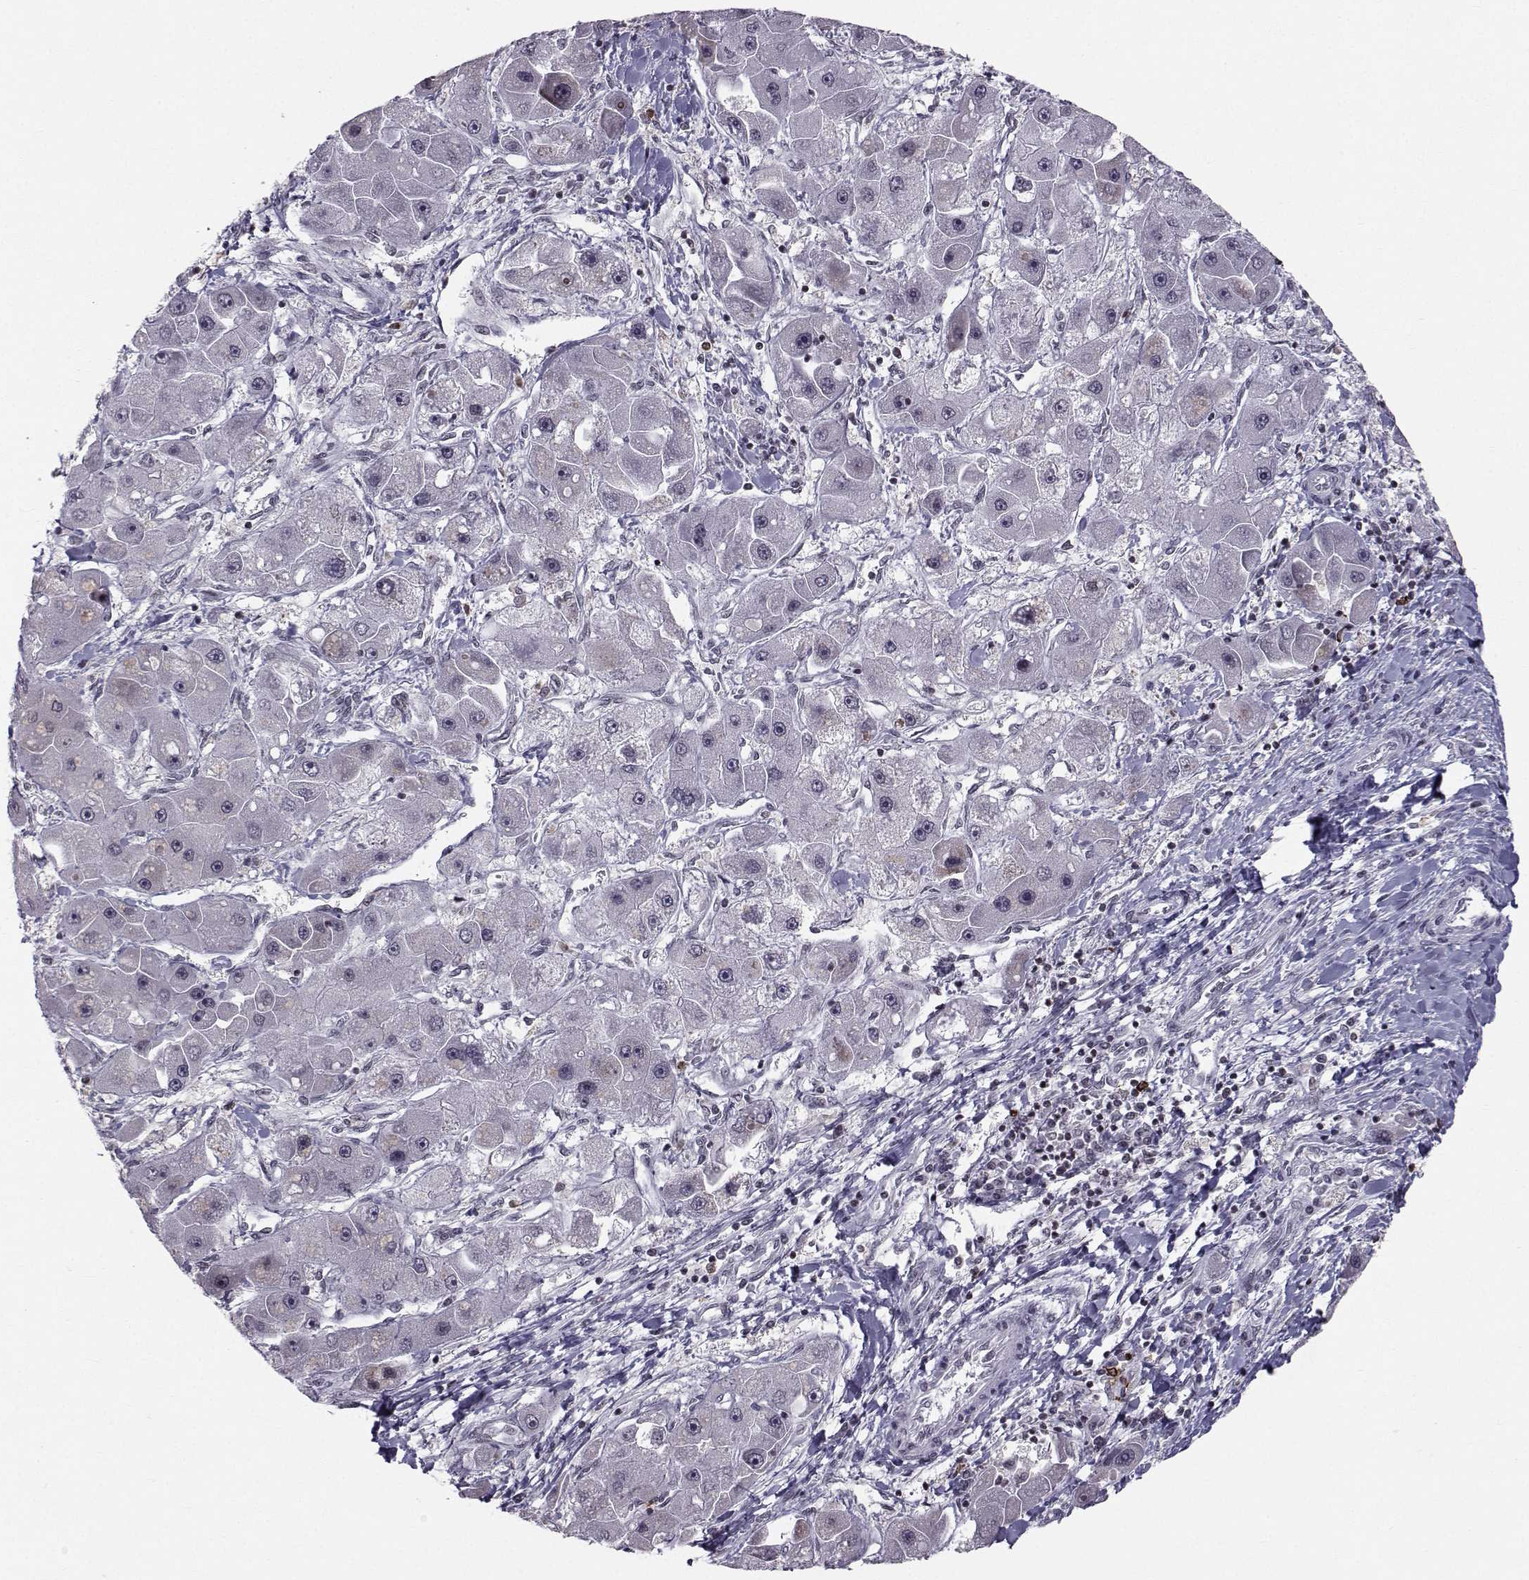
{"staining": {"intensity": "negative", "quantity": "none", "location": "none"}, "tissue": "liver cancer", "cell_type": "Tumor cells", "image_type": "cancer", "snomed": [{"axis": "morphology", "description": "Carcinoma, Hepatocellular, NOS"}, {"axis": "topography", "description": "Liver"}], "caption": "DAB (3,3'-diaminobenzidine) immunohistochemical staining of human hepatocellular carcinoma (liver) shows no significant expression in tumor cells.", "gene": "MARCHF4", "patient": {"sex": "male", "age": 24}}